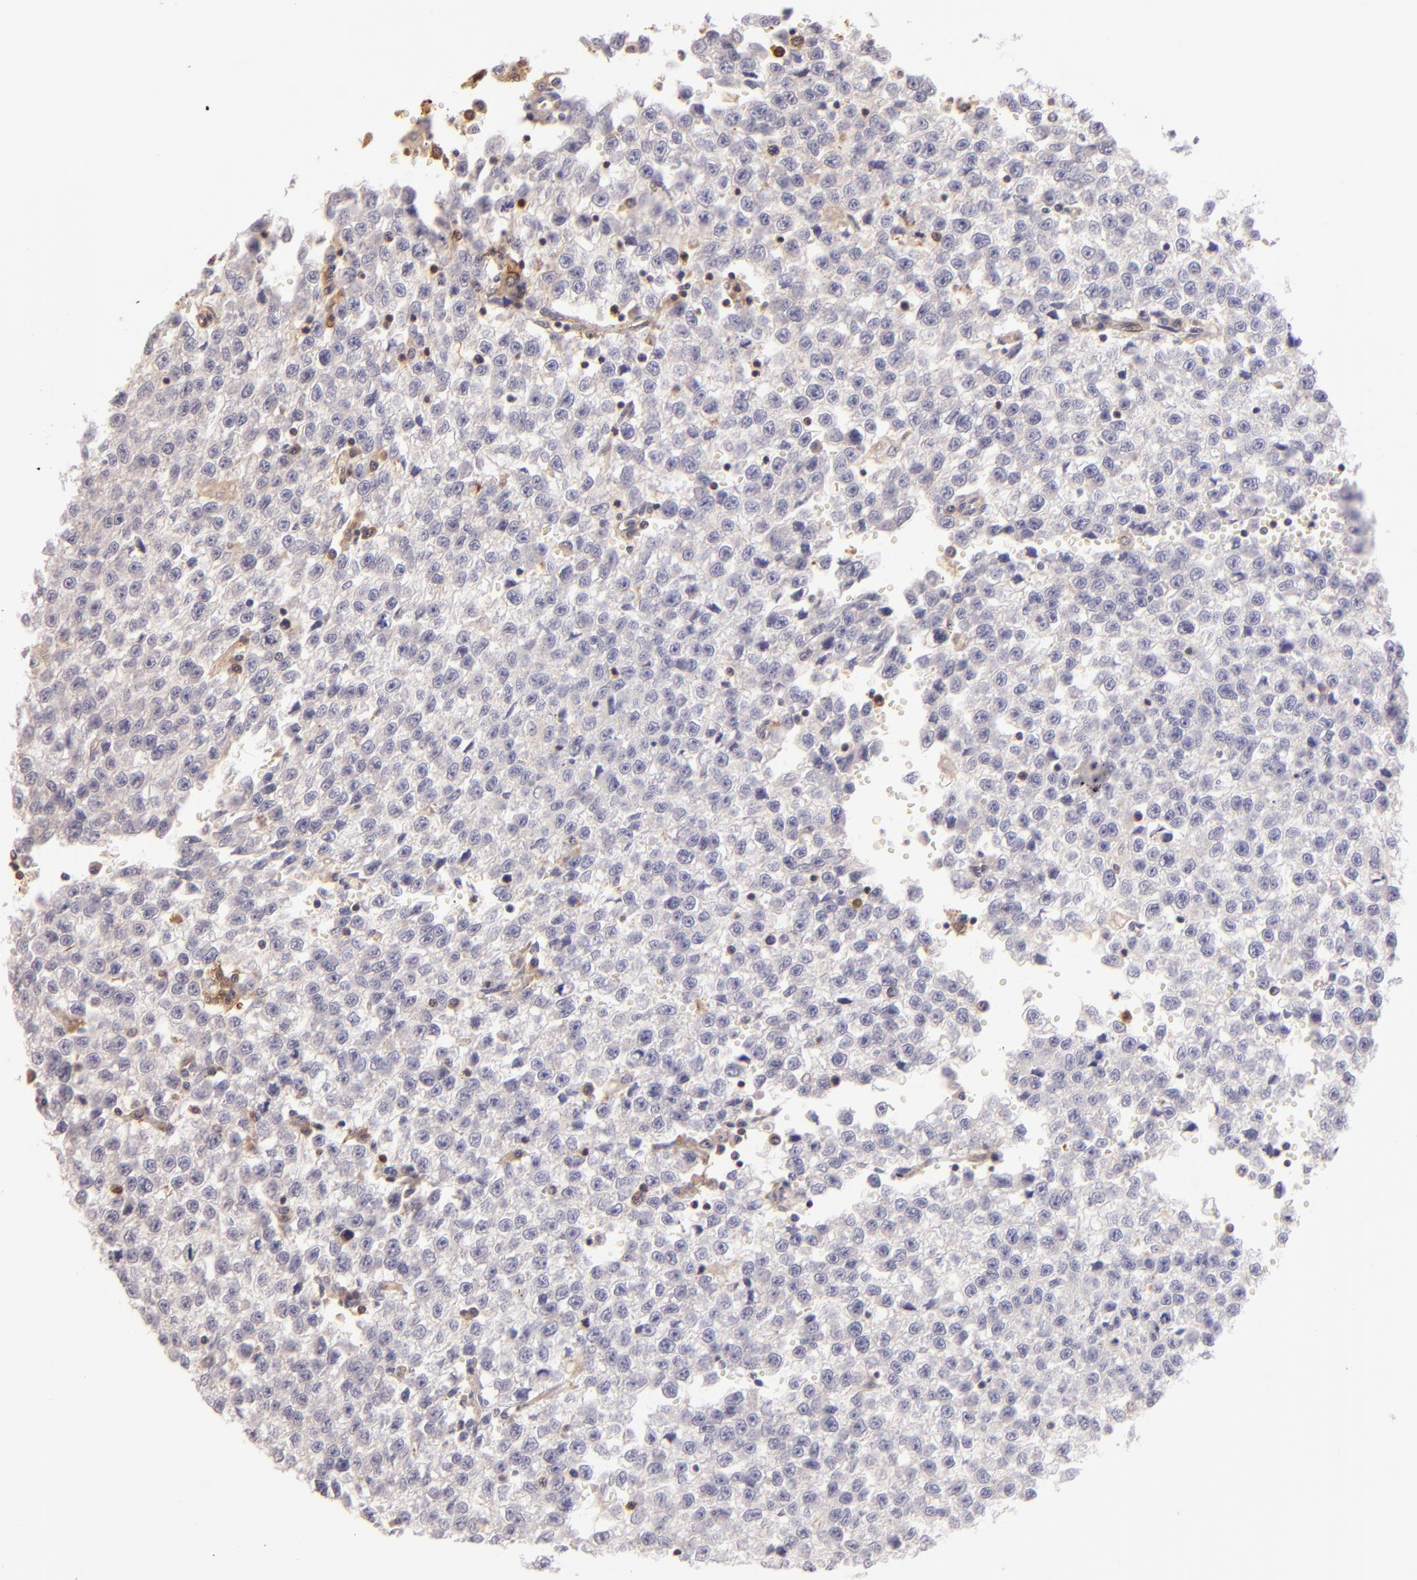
{"staining": {"intensity": "negative", "quantity": "none", "location": "none"}, "tissue": "testis cancer", "cell_type": "Tumor cells", "image_type": "cancer", "snomed": [{"axis": "morphology", "description": "Seminoma, NOS"}, {"axis": "topography", "description": "Testis"}], "caption": "The photomicrograph shows no significant positivity in tumor cells of testis cancer. (DAB IHC, high magnification).", "gene": "BTK", "patient": {"sex": "male", "age": 35}}